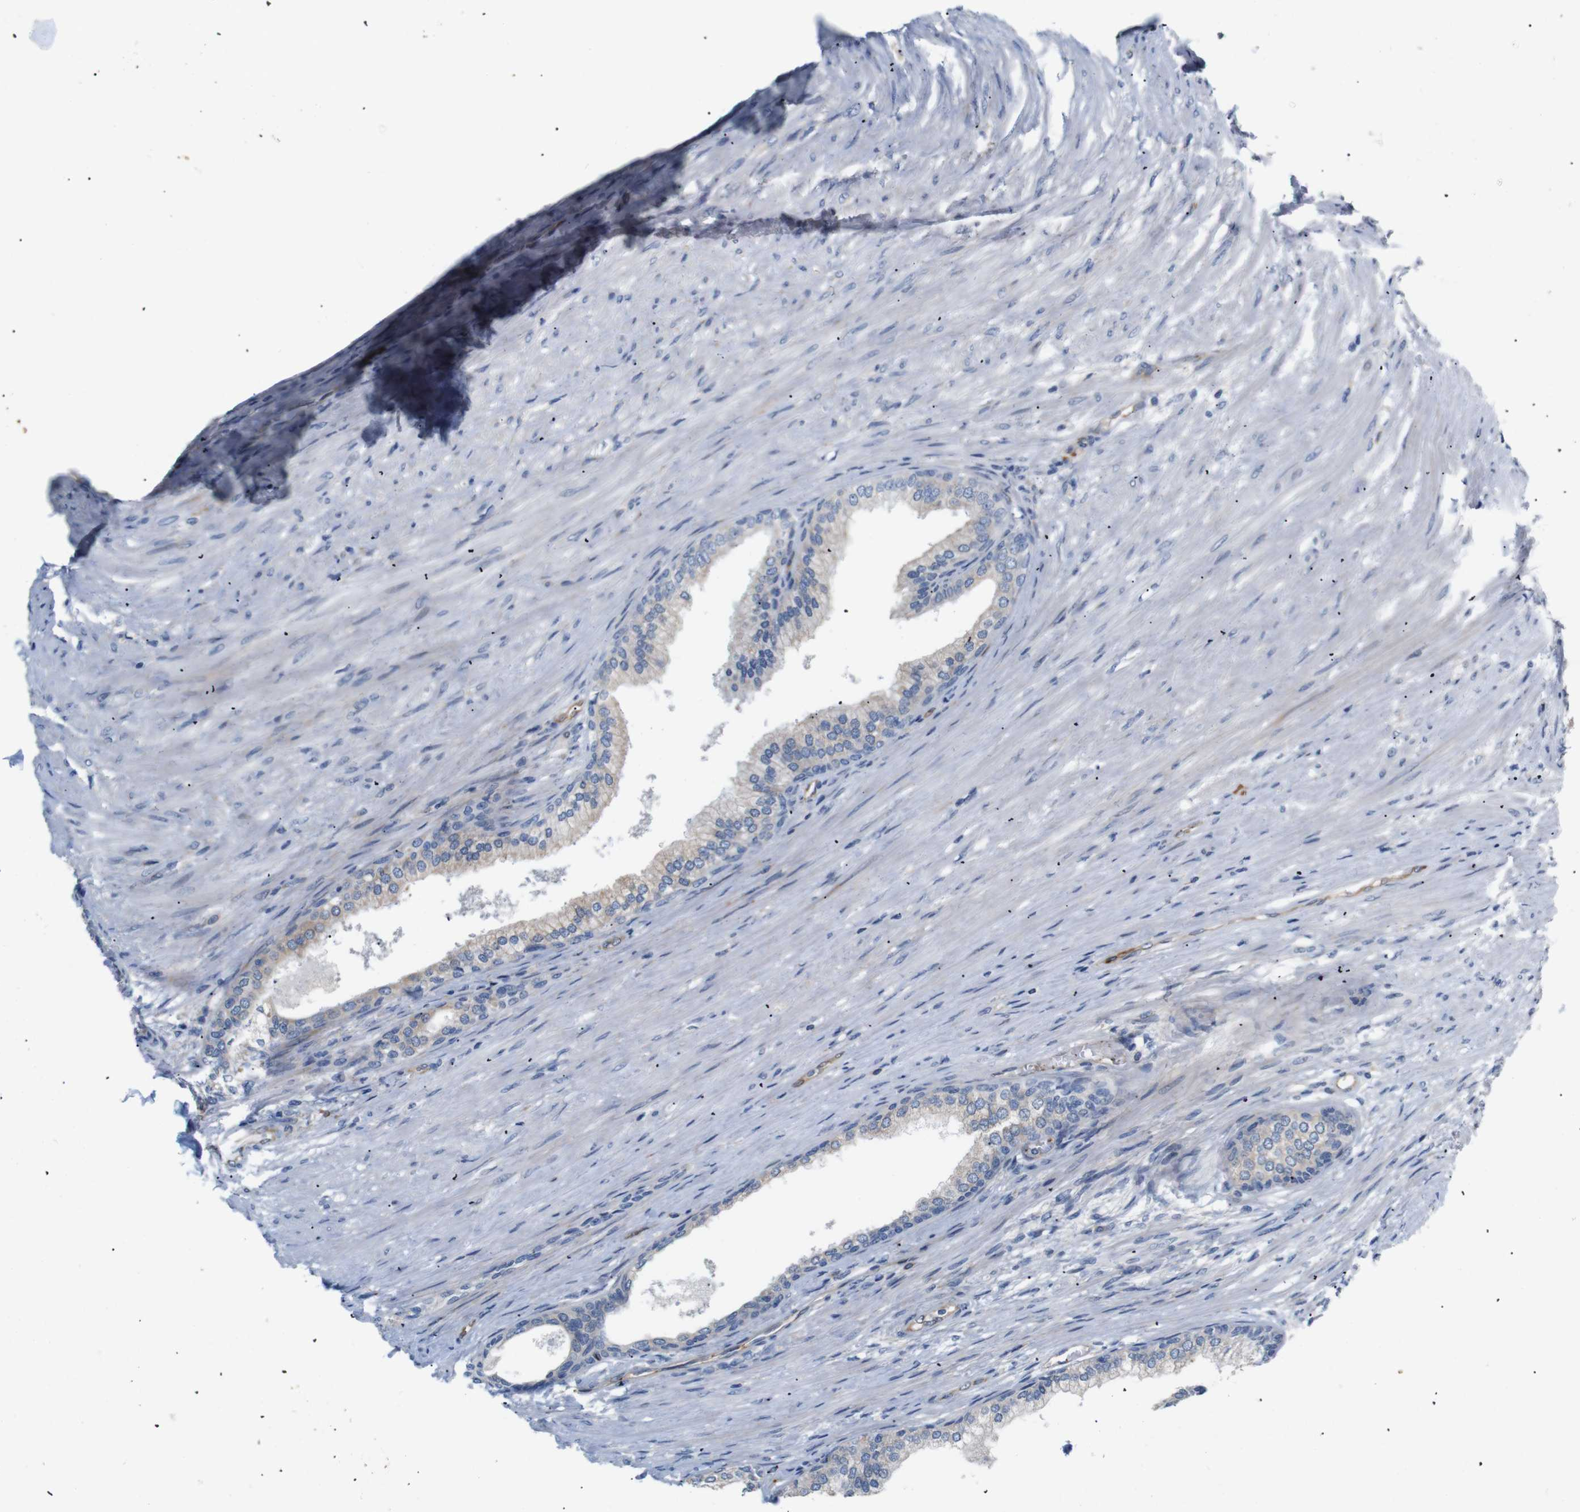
{"staining": {"intensity": "moderate", "quantity": "25%-75%", "location": "cytoplasmic/membranous"}, "tissue": "prostate", "cell_type": "Glandular cells", "image_type": "normal", "snomed": [{"axis": "morphology", "description": "Normal tissue, NOS"}, {"axis": "topography", "description": "Prostate"}], "caption": "Protein staining by IHC exhibits moderate cytoplasmic/membranous positivity in about 25%-75% of glandular cells in benign prostate.", "gene": "UBE2G2", "patient": {"sex": "male", "age": 76}}